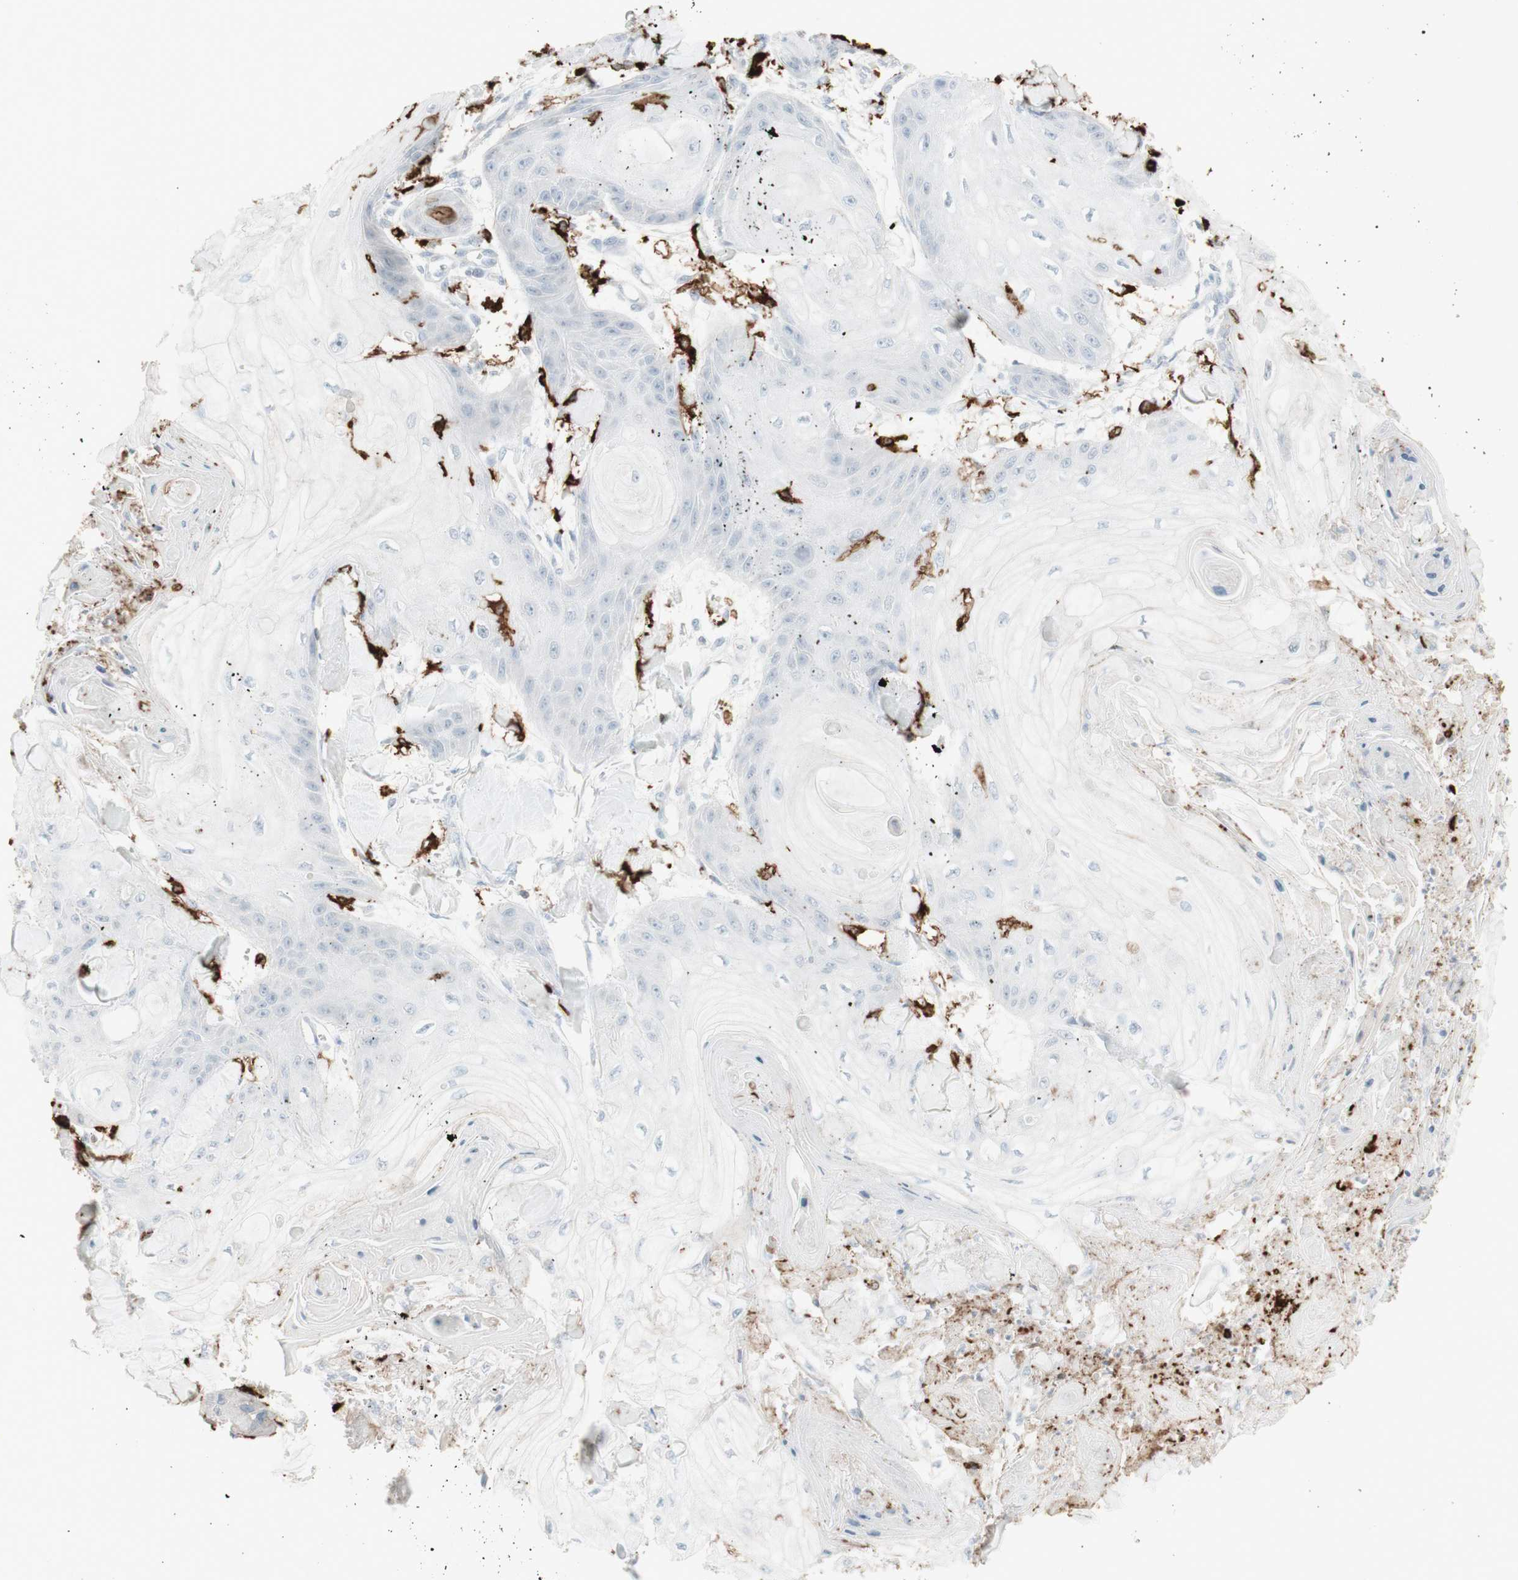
{"staining": {"intensity": "negative", "quantity": "none", "location": "none"}, "tissue": "skin cancer", "cell_type": "Tumor cells", "image_type": "cancer", "snomed": [{"axis": "morphology", "description": "Squamous cell carcinoma, NOS"}, {"axis": "topography", "description": "Skin"}], "caption": "The IHC photomicrograph has no significant expression in tumor cells of skin cancer (squamous cell carcinoma) tissue.", "gene": "HLA-DPB1", "patient": {"sex": "male", "age": 74}}